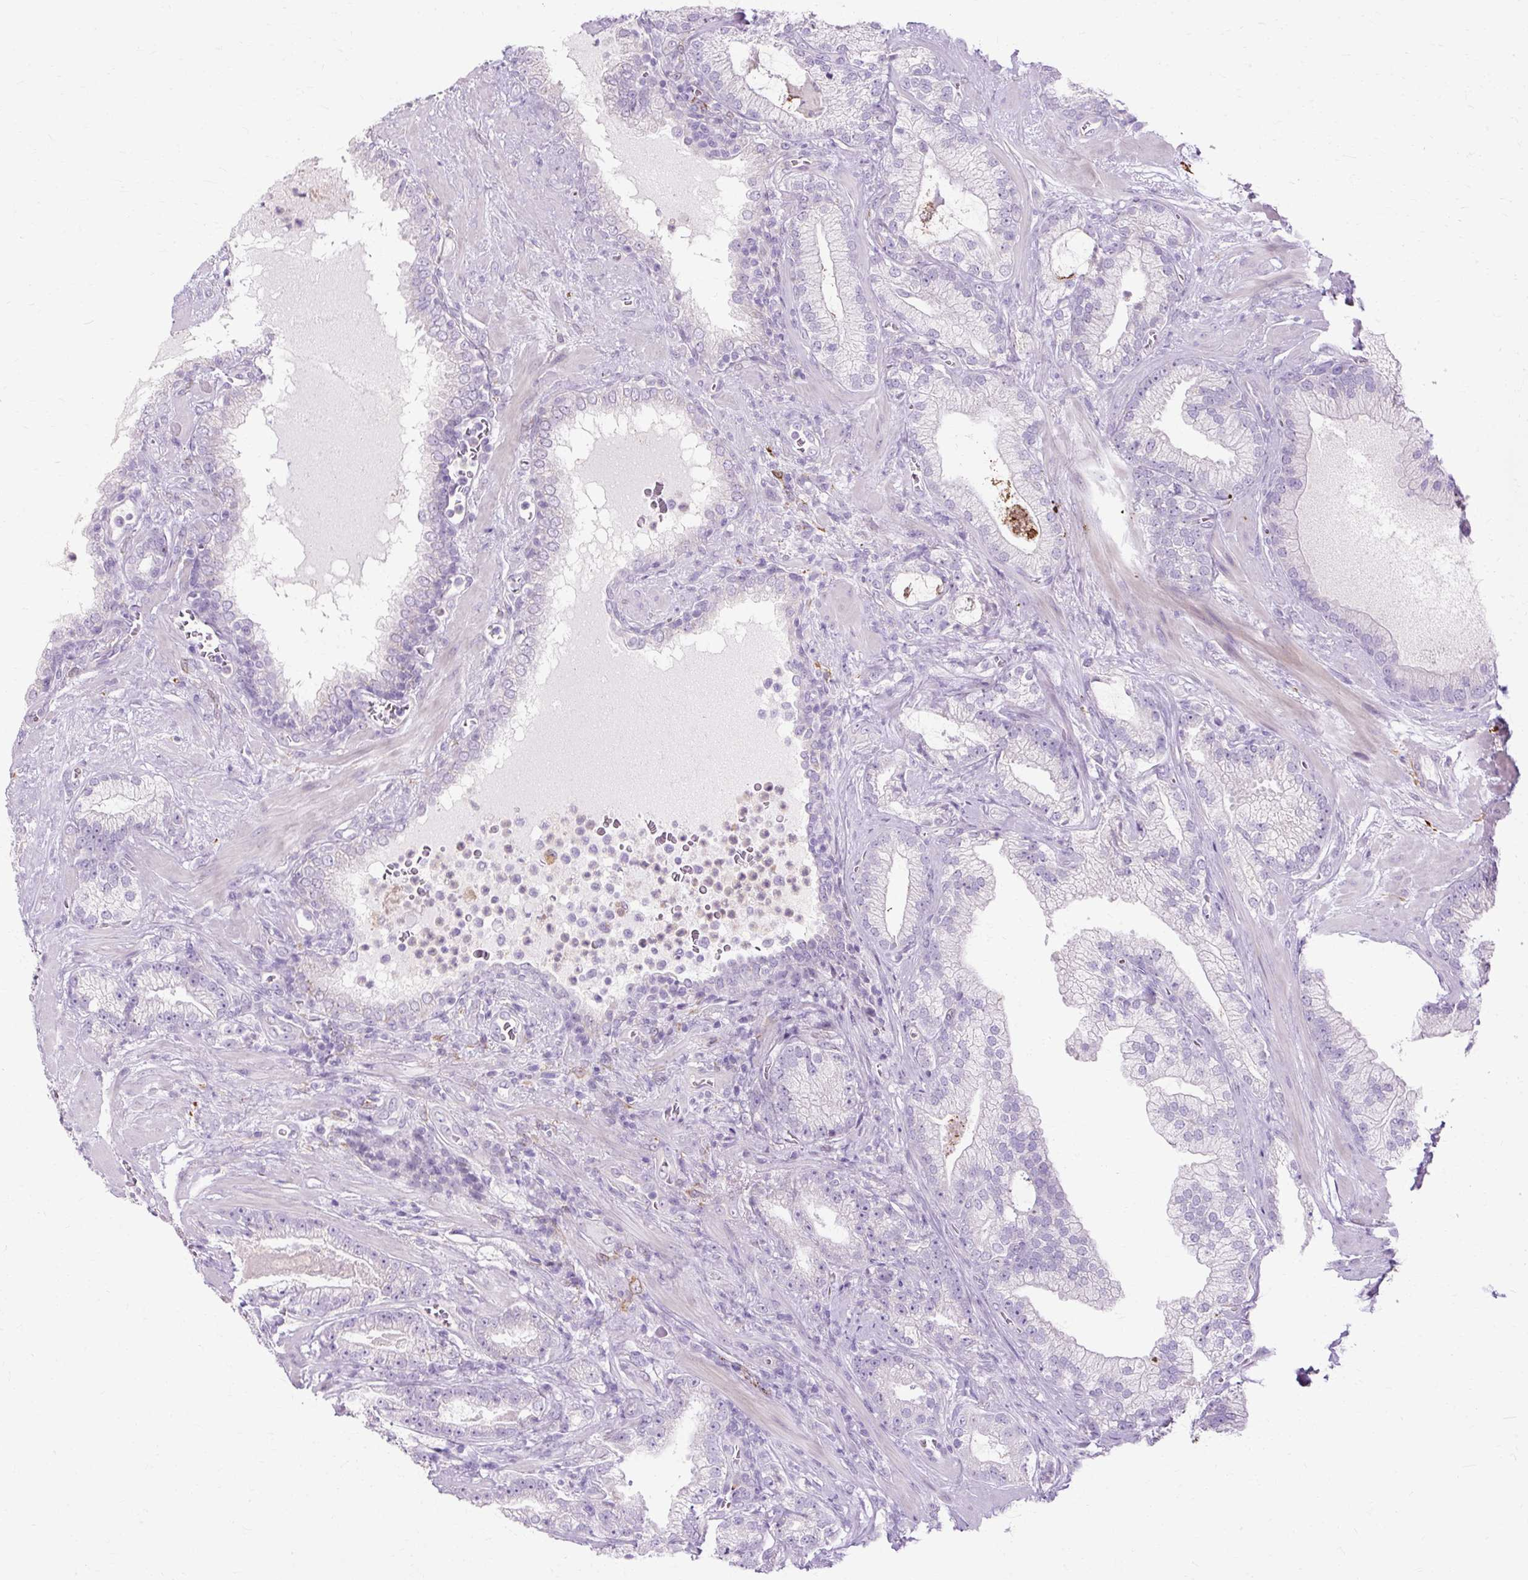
{"staining": {"intensity": "negative", "quantity": "none", "location": "none"}, "tissue": "prostate cancer", "cell_type": "Tumor cells", "image_type": "cancer", "snomed": [{"axis": "morphology", "description": "Adenocarcinoma, High grade"}, {"axis": "topography", "description": "Prostate"}], "caption": "Tumor cells show no significant positivity in prostate cancer.", "gene": "HSD11B1", "patient": {"sex": "male", "age": 68}}